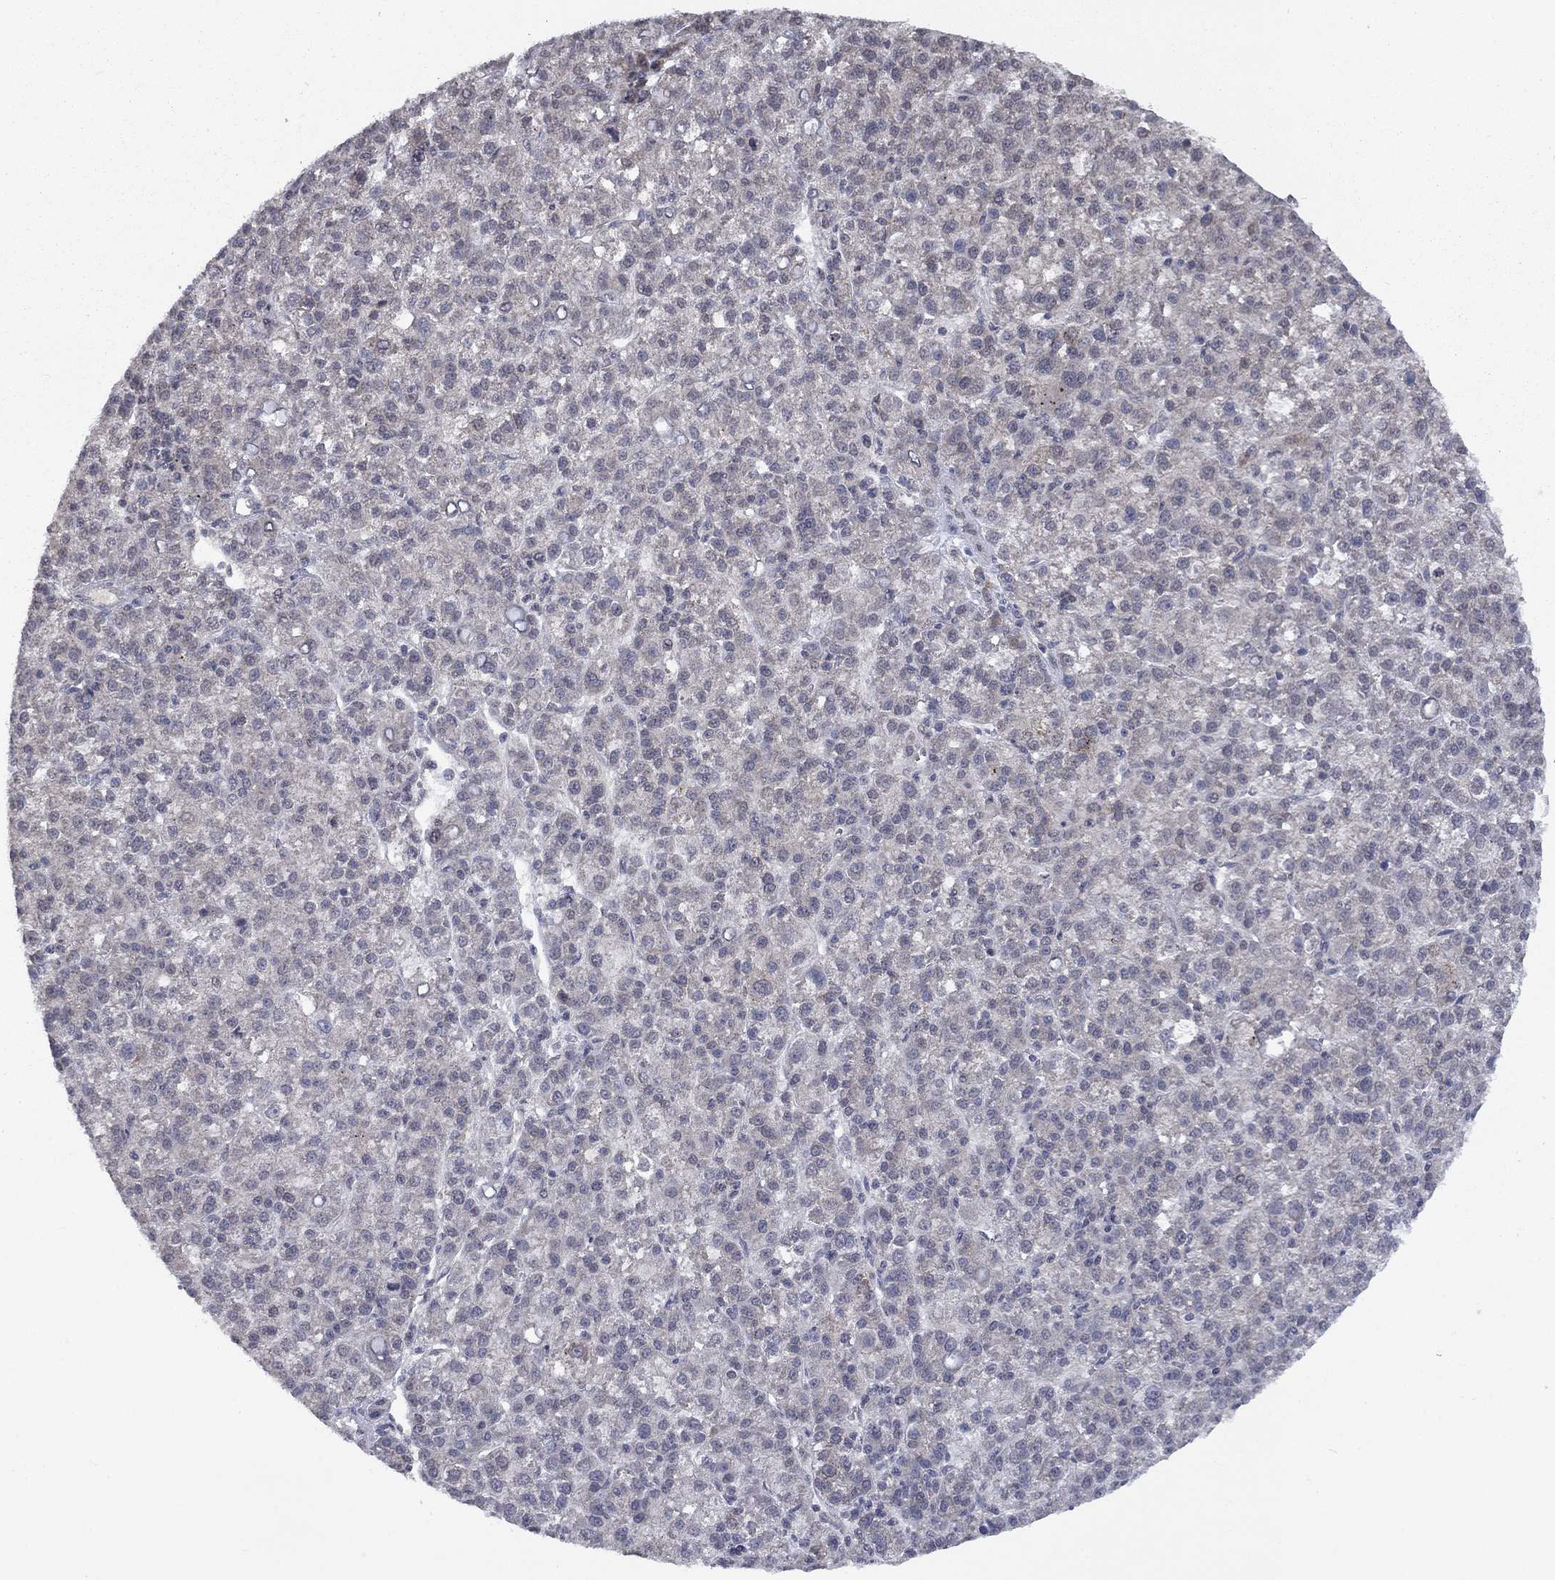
{"staining": {"intensity": "negative", "quantity": "none", "location": "none"}, "tissue": "liver cancer", "cell_type": "Tumor cells", "image_type": "cancer", "snomed": [{"axis": "morphology", "description": "Carcinoma, Hepatocellular, NOS"}, {"axis": "topography", "description": "Liver"}], "caption": "Tumor cells show no significant staining in hepatocellular carcinoma (liver). Nuclei are stained in blue.", "gene": "SPATA33", "patient": {"sex": "female", "age": 60}}